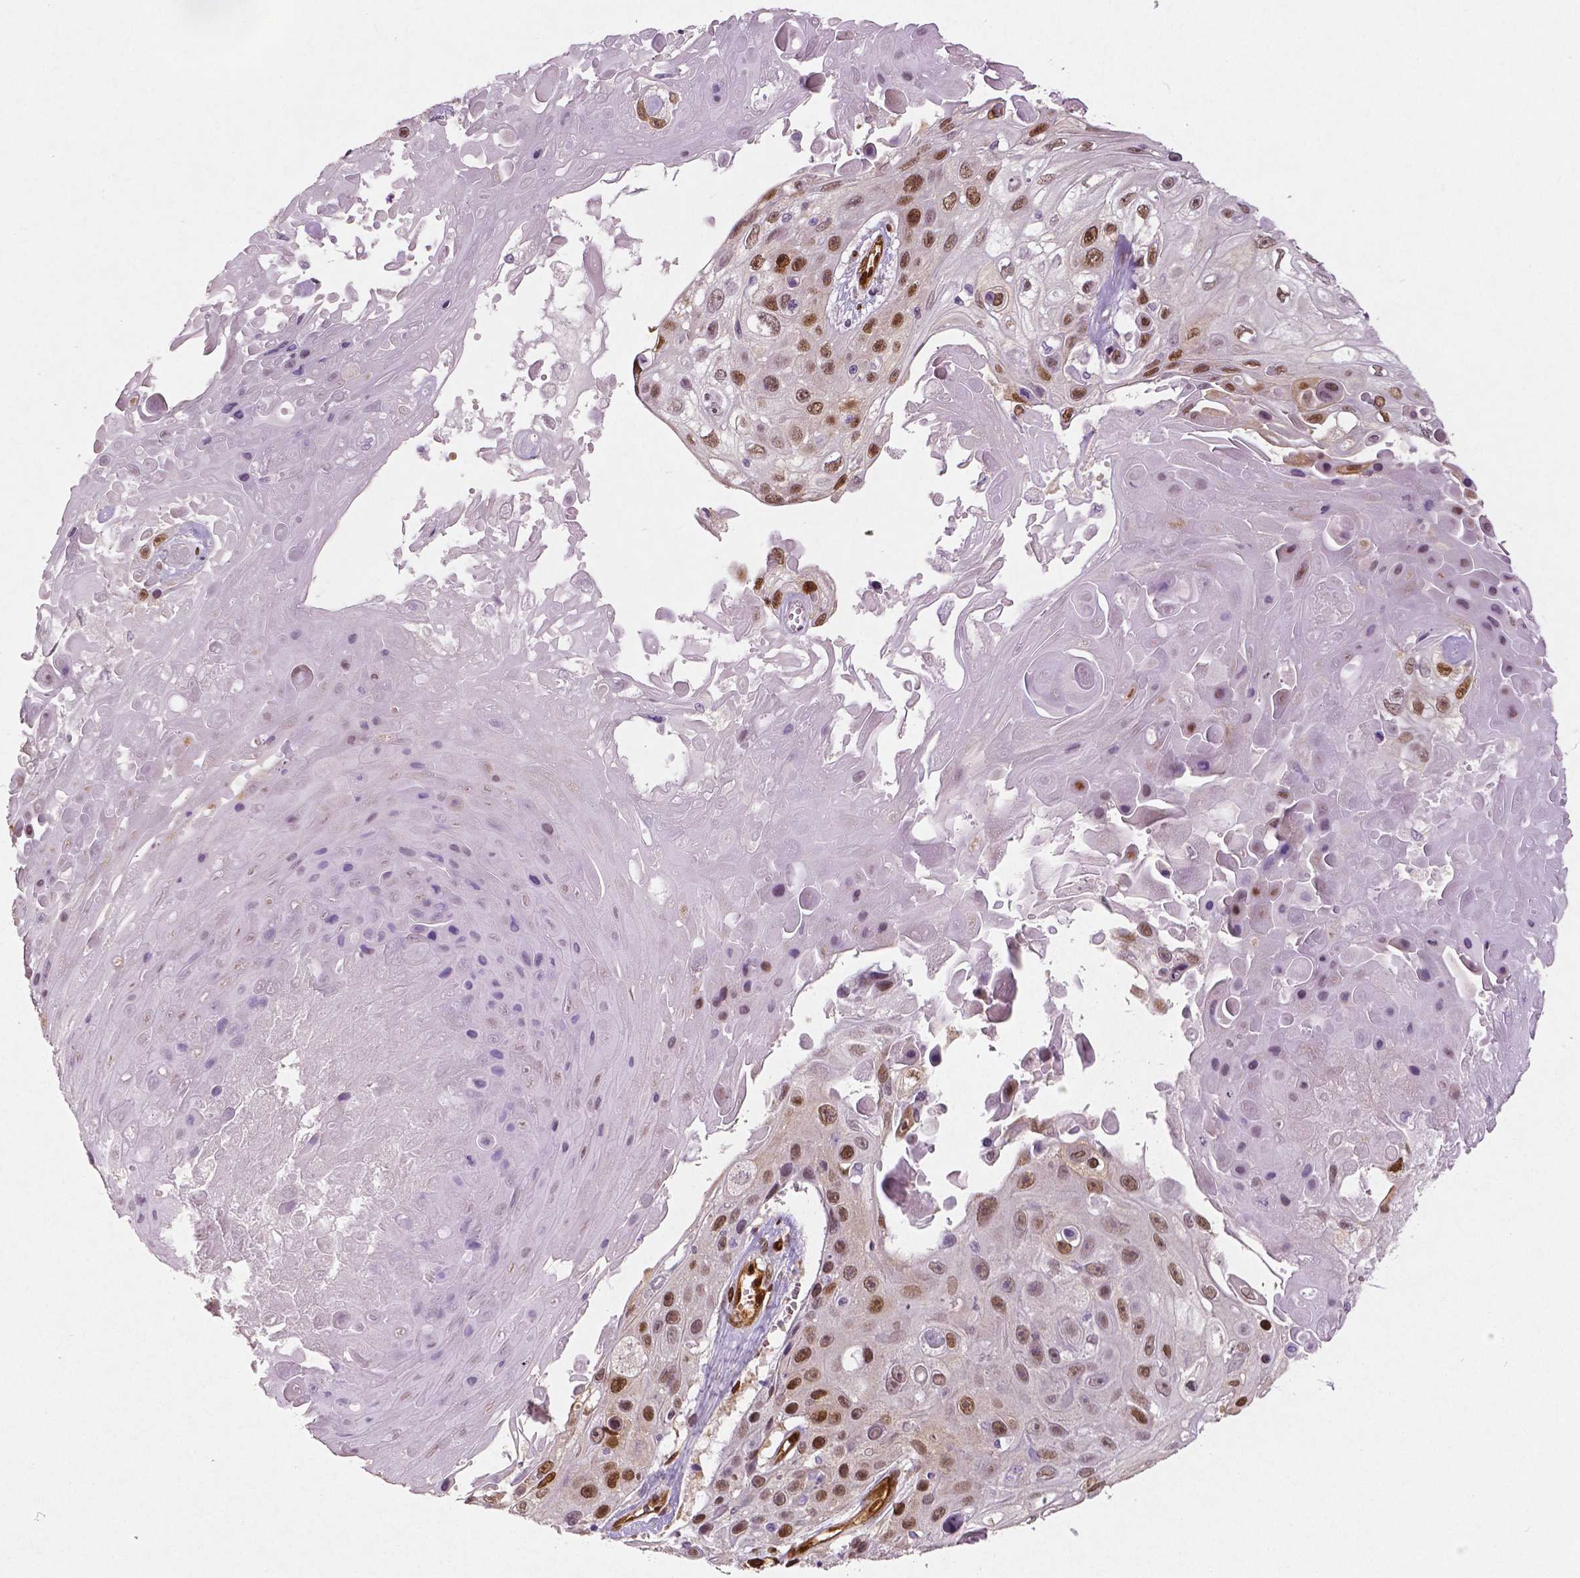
{"staining": {"intensity": "moderate", "quantity": ">75%", "location": "cytoplasmic/membranous,nuclear"}, "tissue": "skin cancer", "cell_type": "Tumor cells", "image_type": "cancer", "snomed": [{"axis": "morphology", "description": "Squamous cell carcinoma, NOS"}, {"axis": "topography", "description": "Skin"}], "caption": "Approximately >75% of tumor cells in human skin squamous cell carcinoma display moderate cytoplasmic/membranous and nuclear protein staining as visualized by brown immunohistochemical staining.", "gene": "WWTR1", "patient": {"sex": "male", "age": 82}}